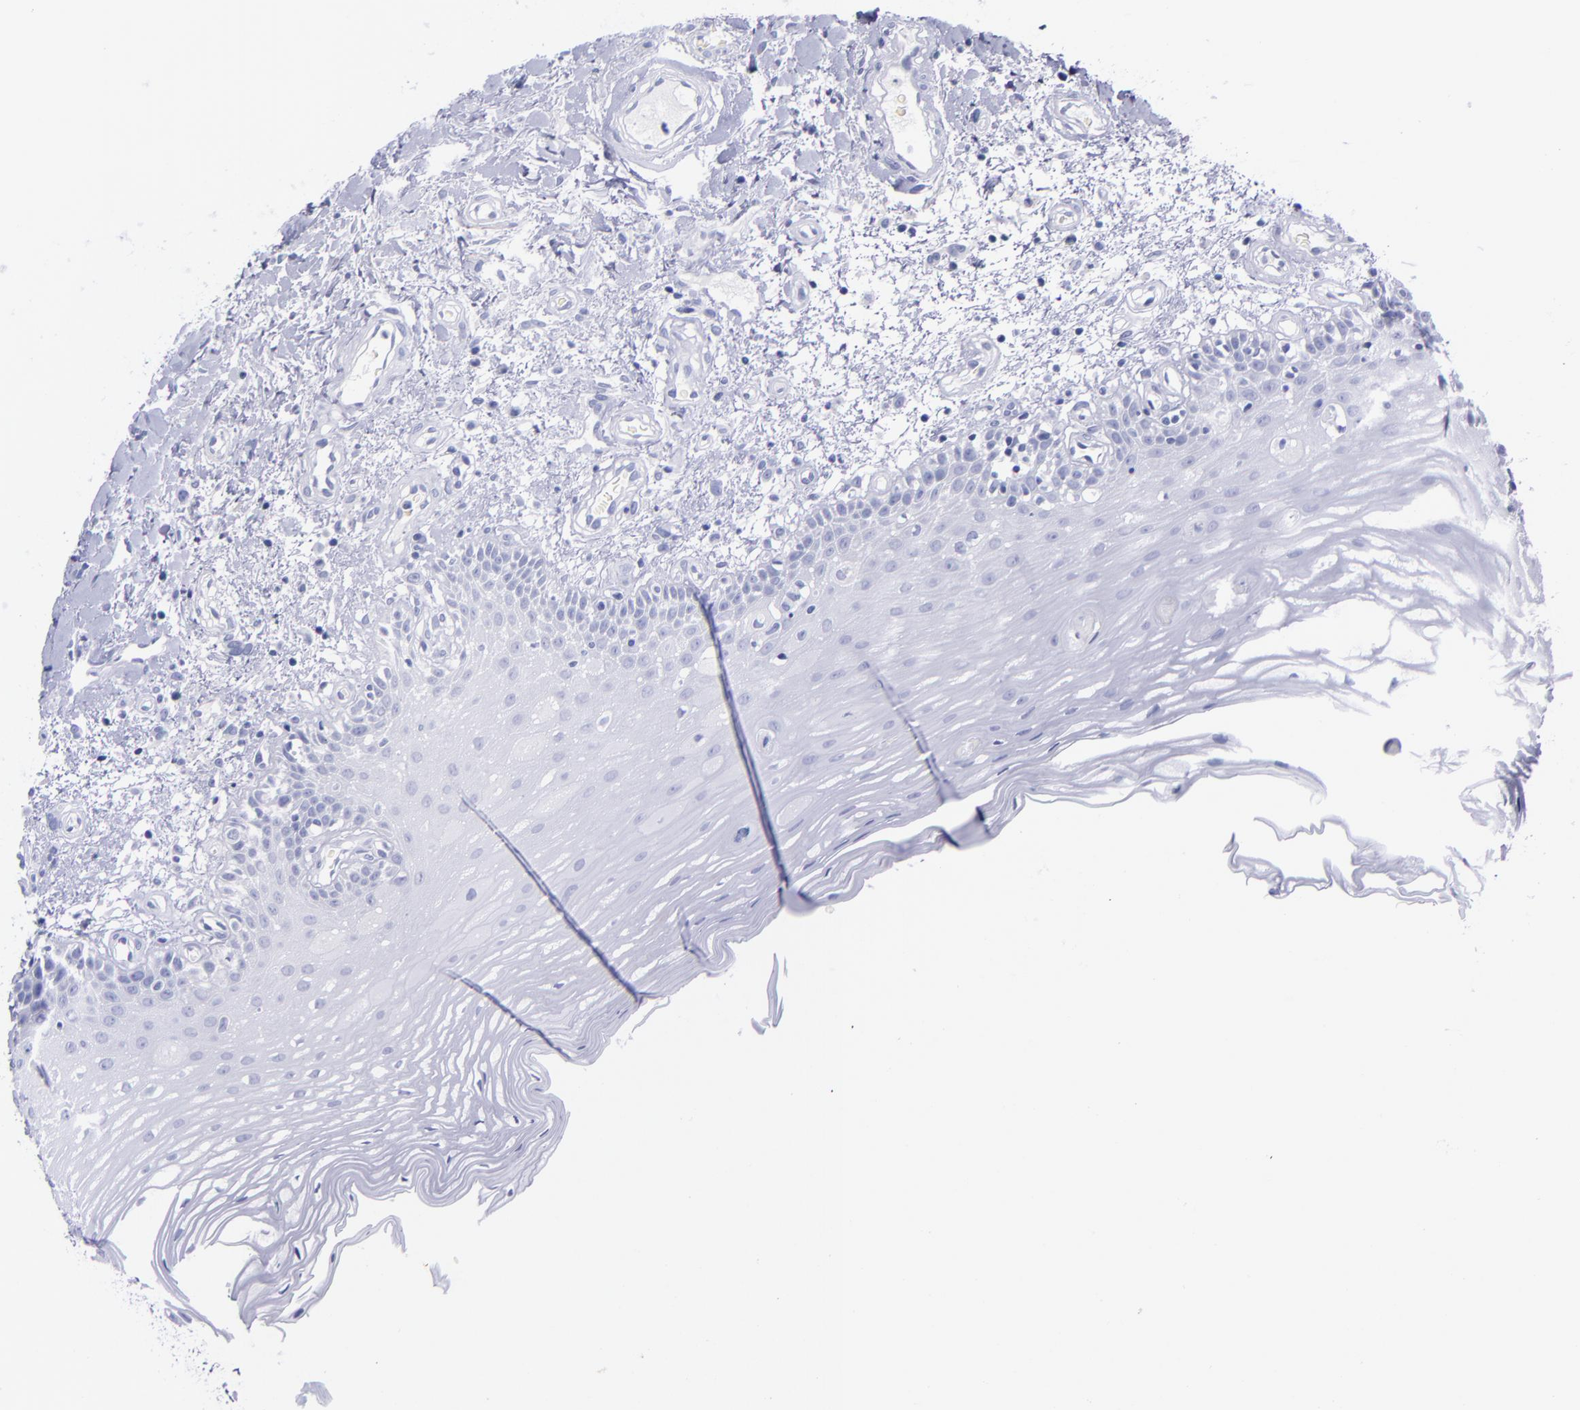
{"staining": {"intensity": "negative", "quantity": "none", "location": "none"}, "tissue": "oral mucosa", "cell_type": "Squamous epithelial cells", "image_type": "normal", "snomed": [{"axis": "morphology", "description": "Normal tissue, NOS"}, {"axis": "morphology", "description": "Squamous cell carcinoma, NOS"}, {"axis": "topography", "description": "Skeletal muscle"}, {"axis": "topography", "description": "Oral tissue"}, {"axis": "topography", "description": "Head-Neck"}], "caption": "An immunohistochemistry (IHC) photomicrograph of benign oral mucosa is shown. There is no staining in squamous epithelial cells of oral mucosa.", "gene": "SV2A", "patient": {"sex": "male", "age": 71}}